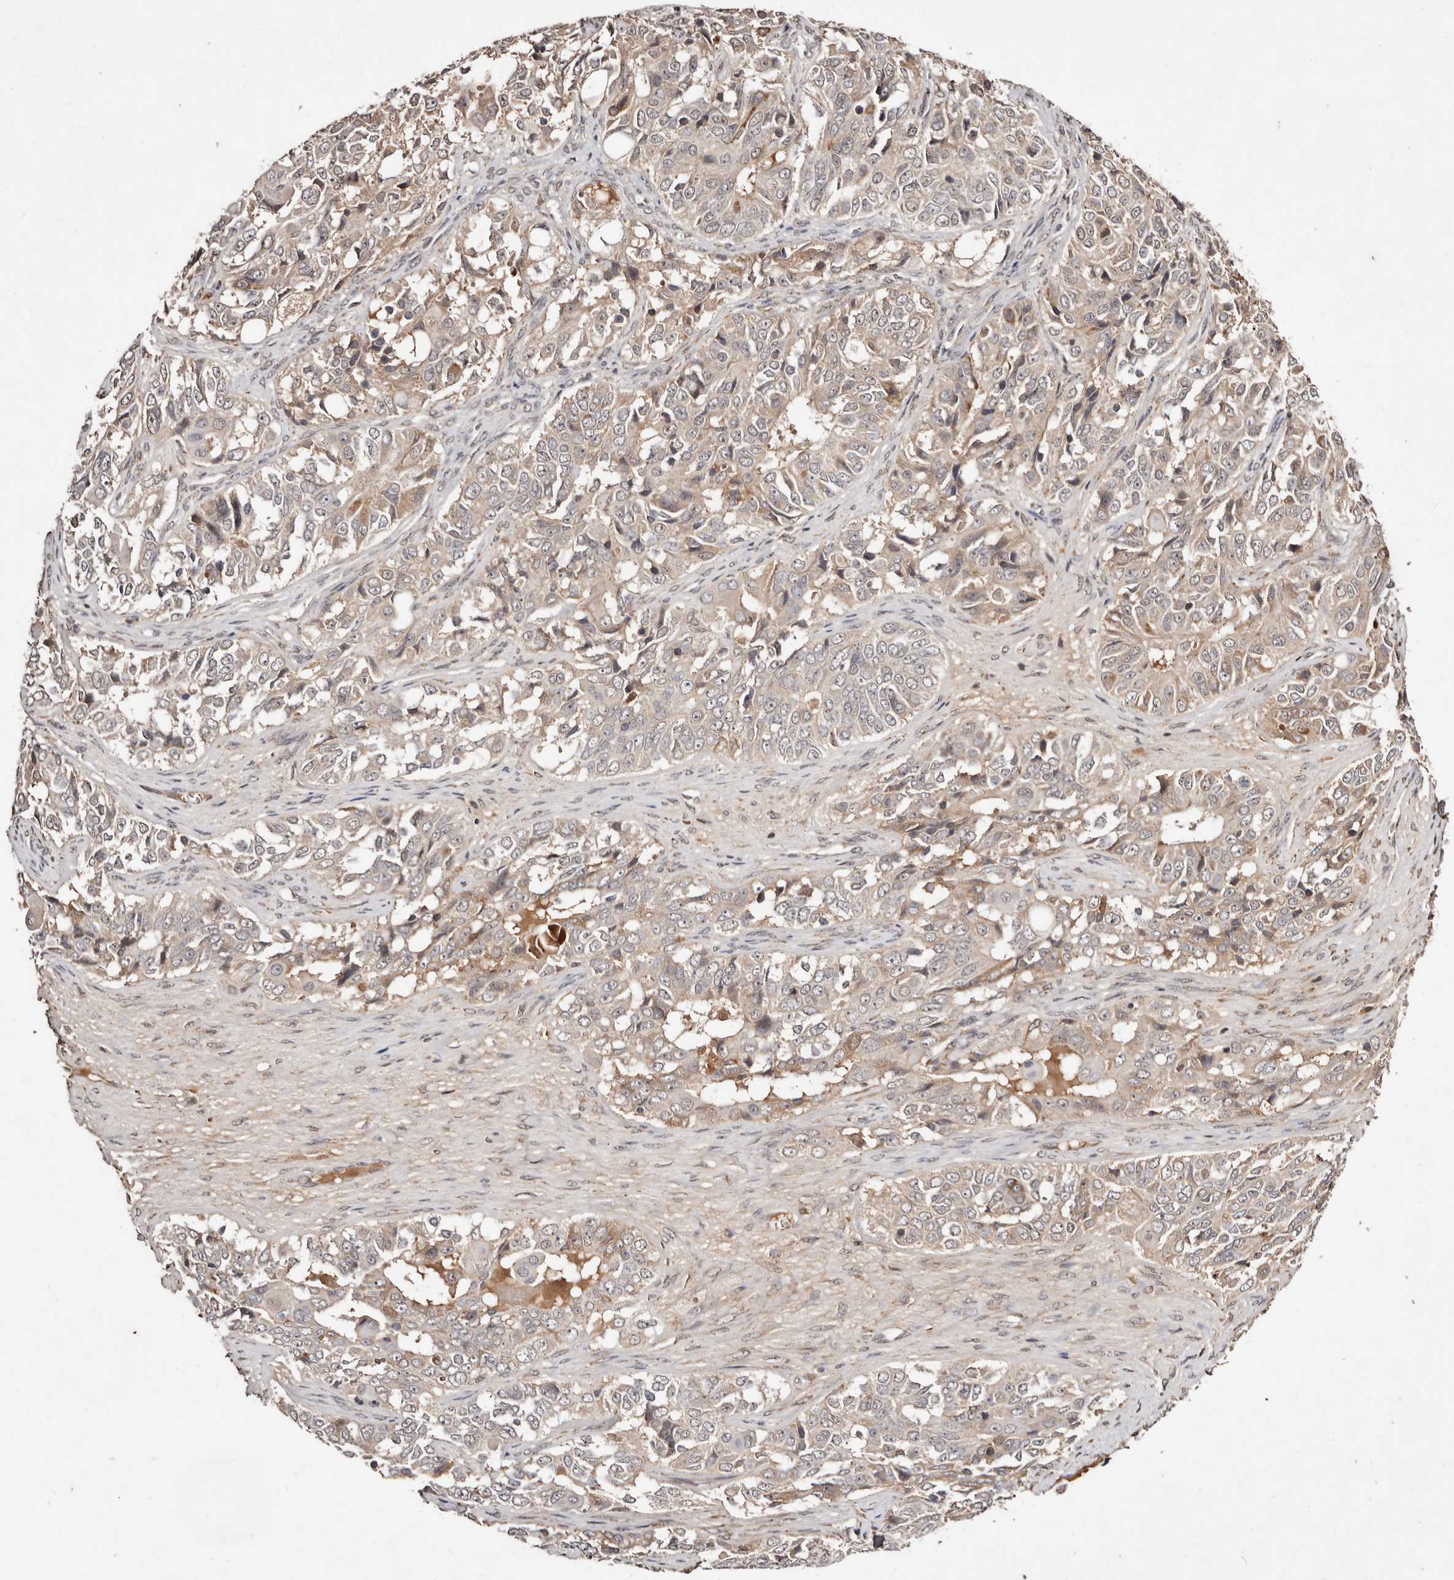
{"staining": {"intensity": "weak", "quantity": "<25%", "location": "cytoplasmic/membranous"}, "tissue": "ovarian cancer", "cell_type": "Tumor cells", "image_type": "cancer", "snomed": [{"axis": "morphology", "description": "Carcinoma, endometroid"}, {"axis": "topography", "description": "Ovary"}], "caption": "Ovarian cancer was stained to show a protein in brown. There is no significant expression in tumor cells. (DAB immunohistochemistry with hematoxylin counter stain).", "gene": "BICRAL", "patient": {"sex": "female", "age": 51}}